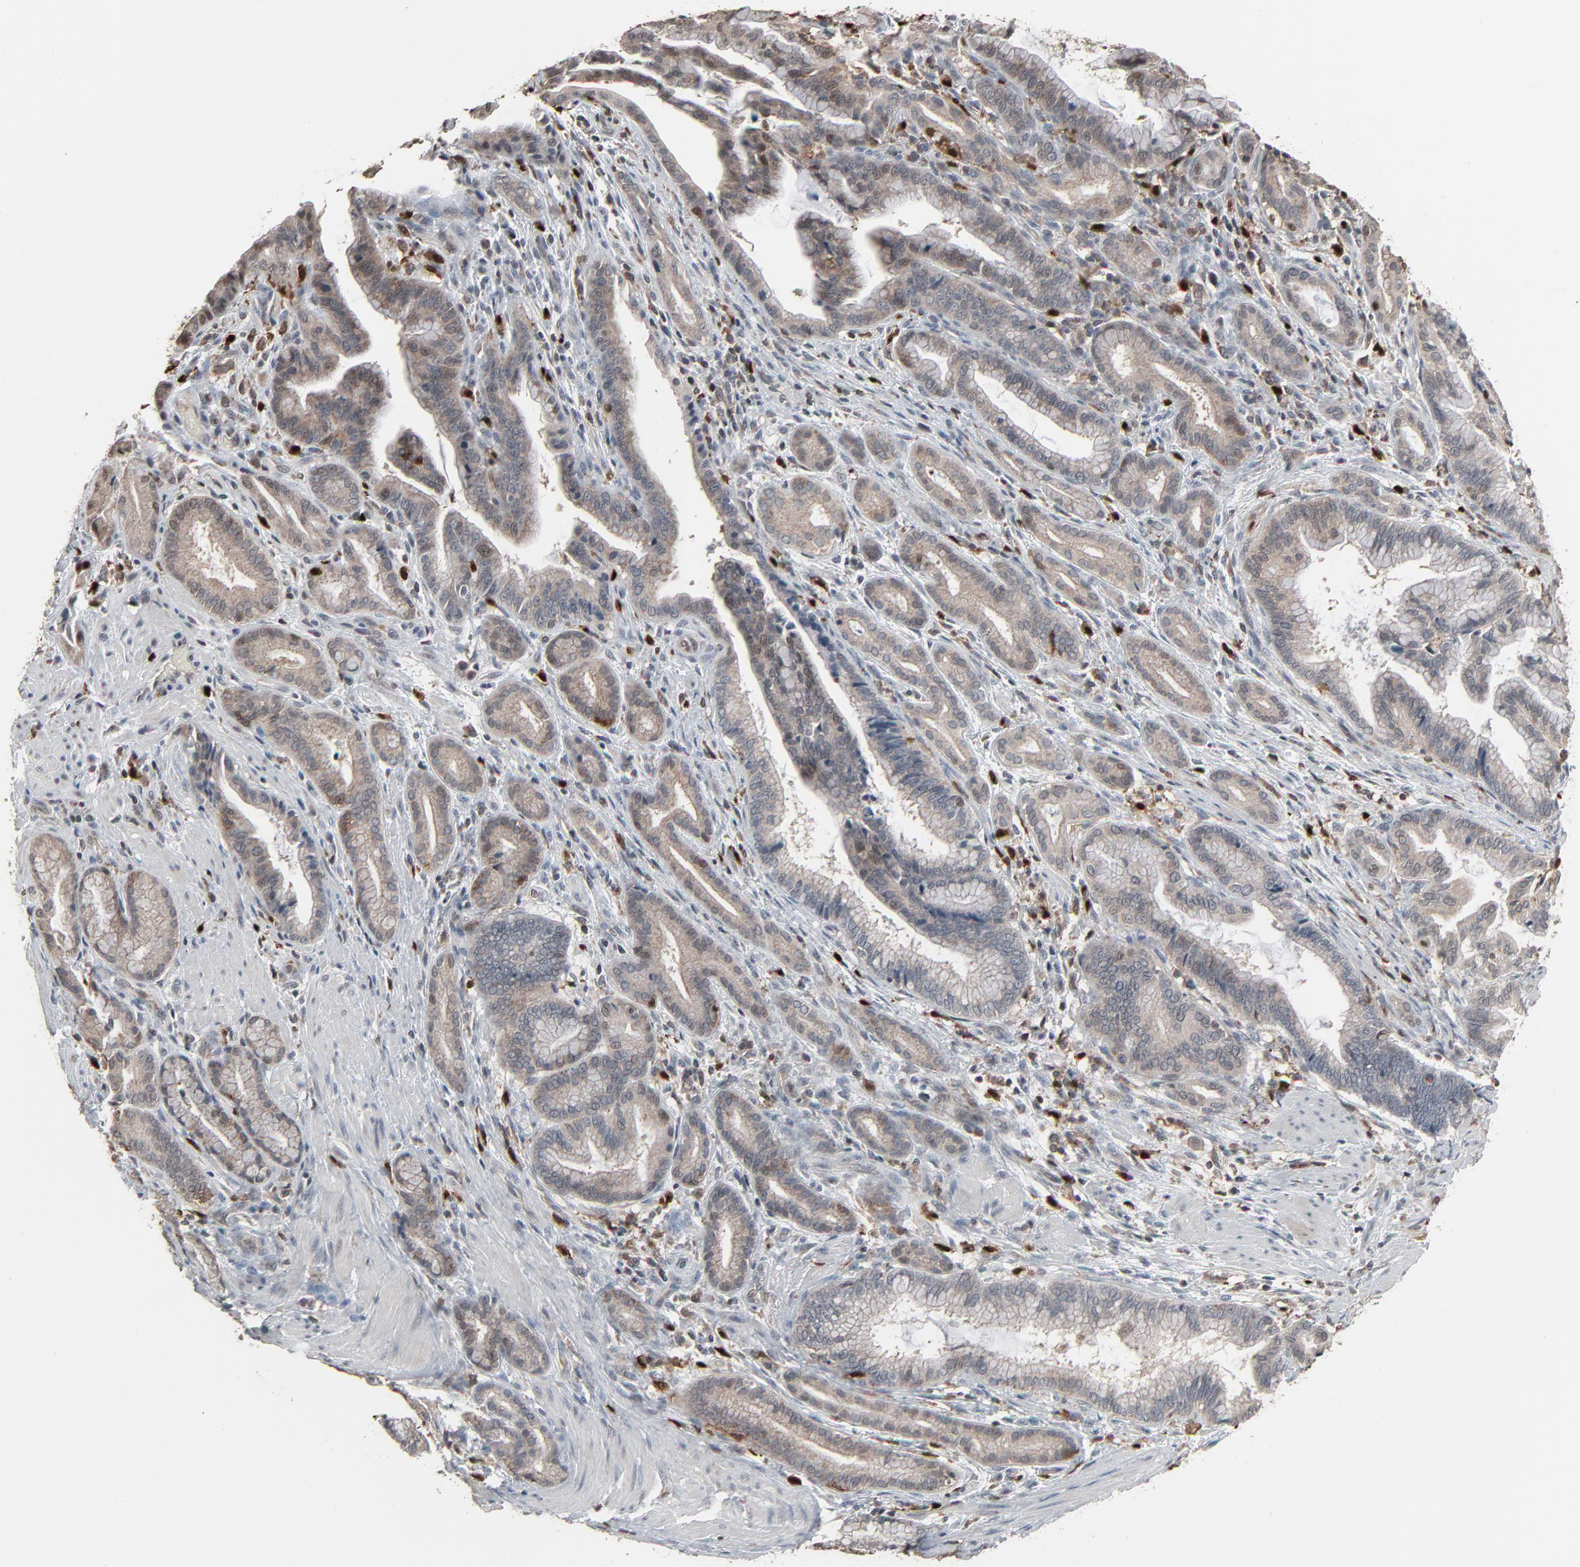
{"staining": {"intensity": "weak", "quantity": ">75%", "location": "nuclear"}, "tissue": "pancreatic cancer", "cell_type": "Tumor cells", "image_type": "cancer", "snomed": [{"axis": "morphology", "description": "Adenocarcinoma, NOS"}, {"axis": "topography", "description": "Pancreas"}], "caption": "Tumor cells exhibit low levels of weak nuclear expression in about >75% of cells in human pancreatic cancer (adenocarcinoma). (Brightfield microscopy of DAB IHC at high magnification).", "gene": "DOCK8", "patient": {"sex": "female", "age": 64}}